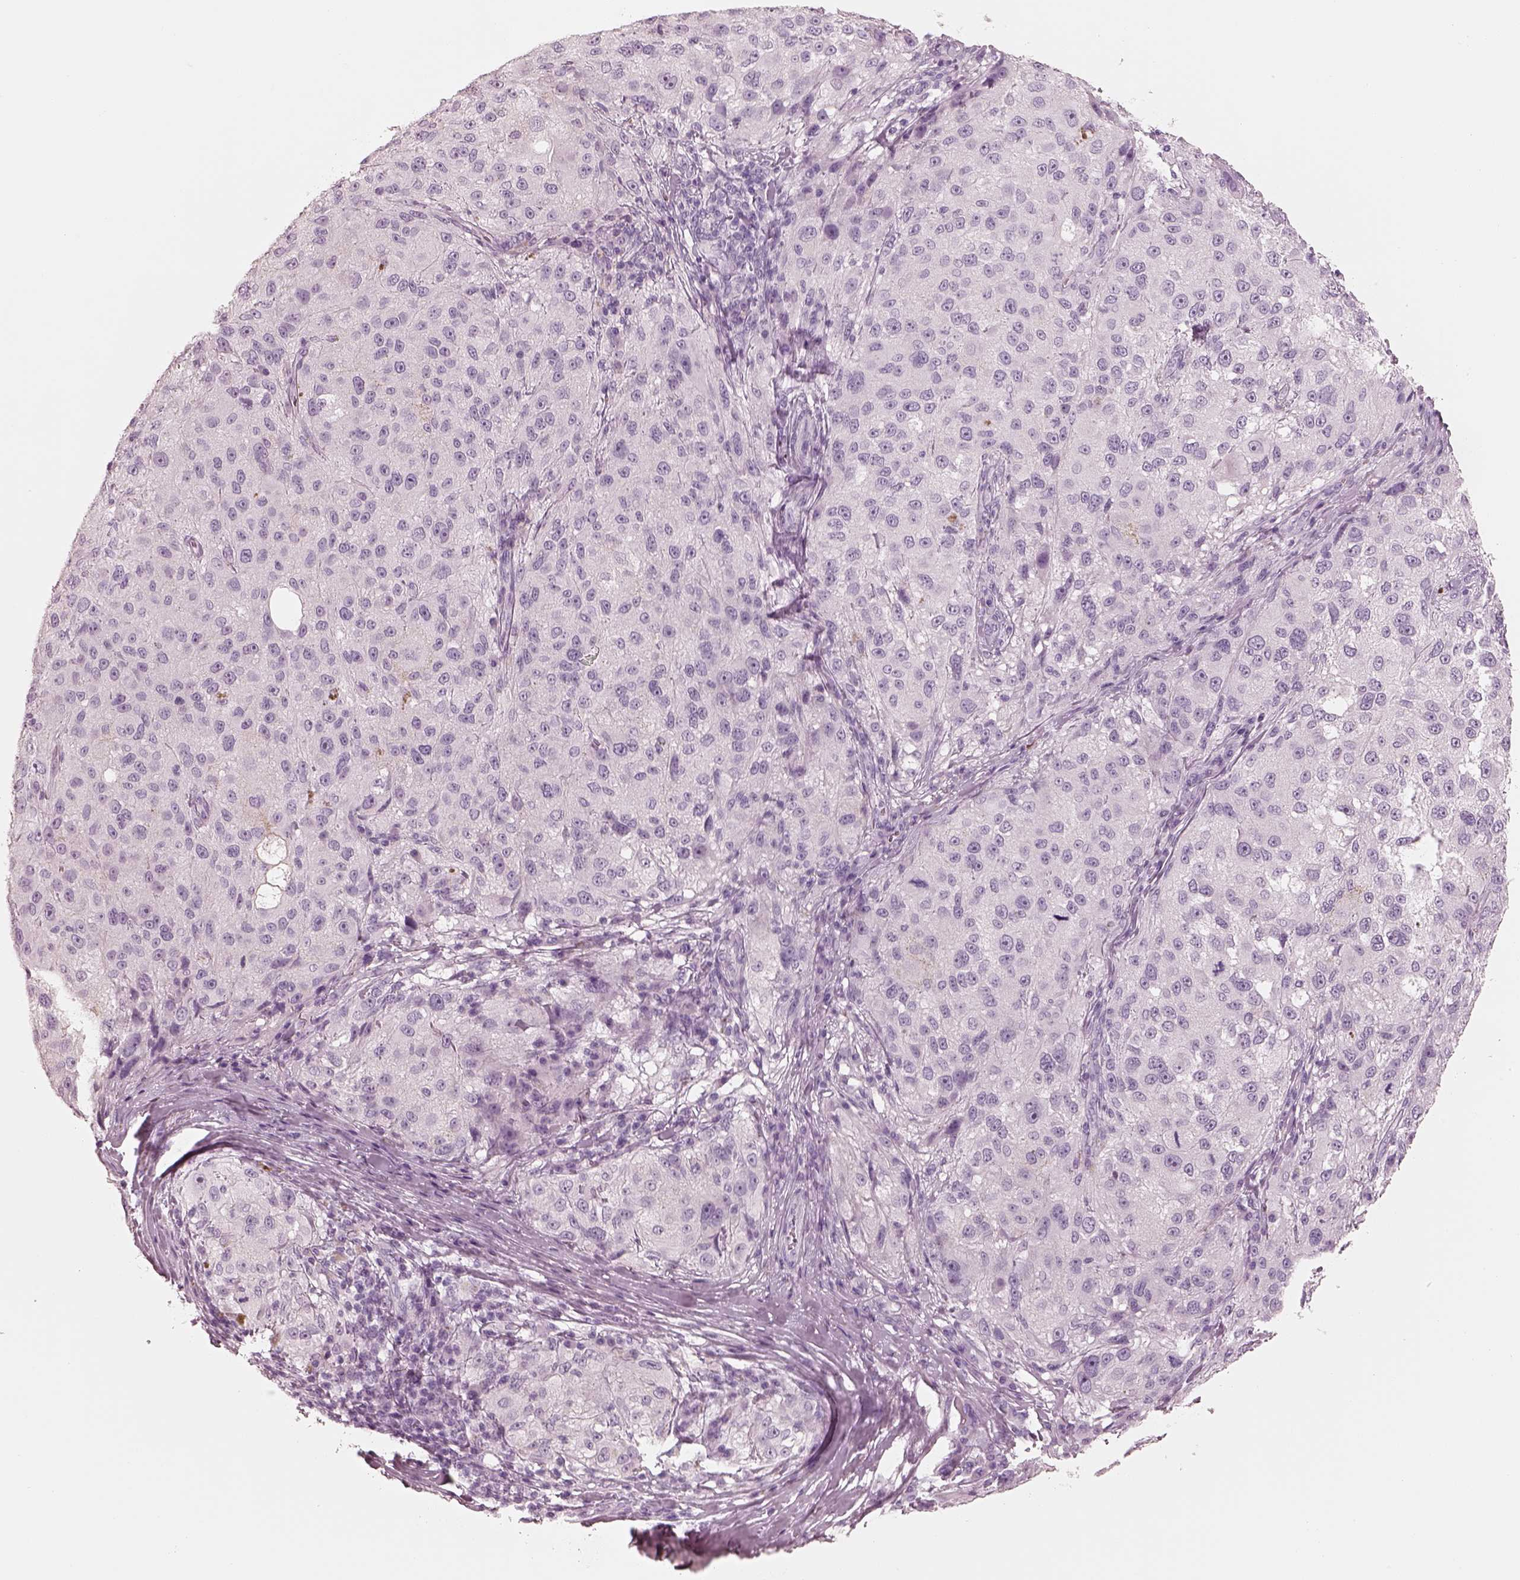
{"staining": {"intensity": "negative", "quantity": "none", "location": "none"}, "tissue": "melanoma", "cell_type": "Tumor cells", "image_type": "cancer", "snomed": [{"axis": "morphology", "description": "Necrosis, NOS"}, {"axis": "morphology", "description": "Malignant melanoma, NOS"}, {"axis": "topography", "description": "Skin"}], "caption": "An immunohistochemistry histopathology image of melanoma is shown. There is no staining in tumor cells of melanoma.", "gene": "PON3", "patient": {"sex": "female", "age": 87}}